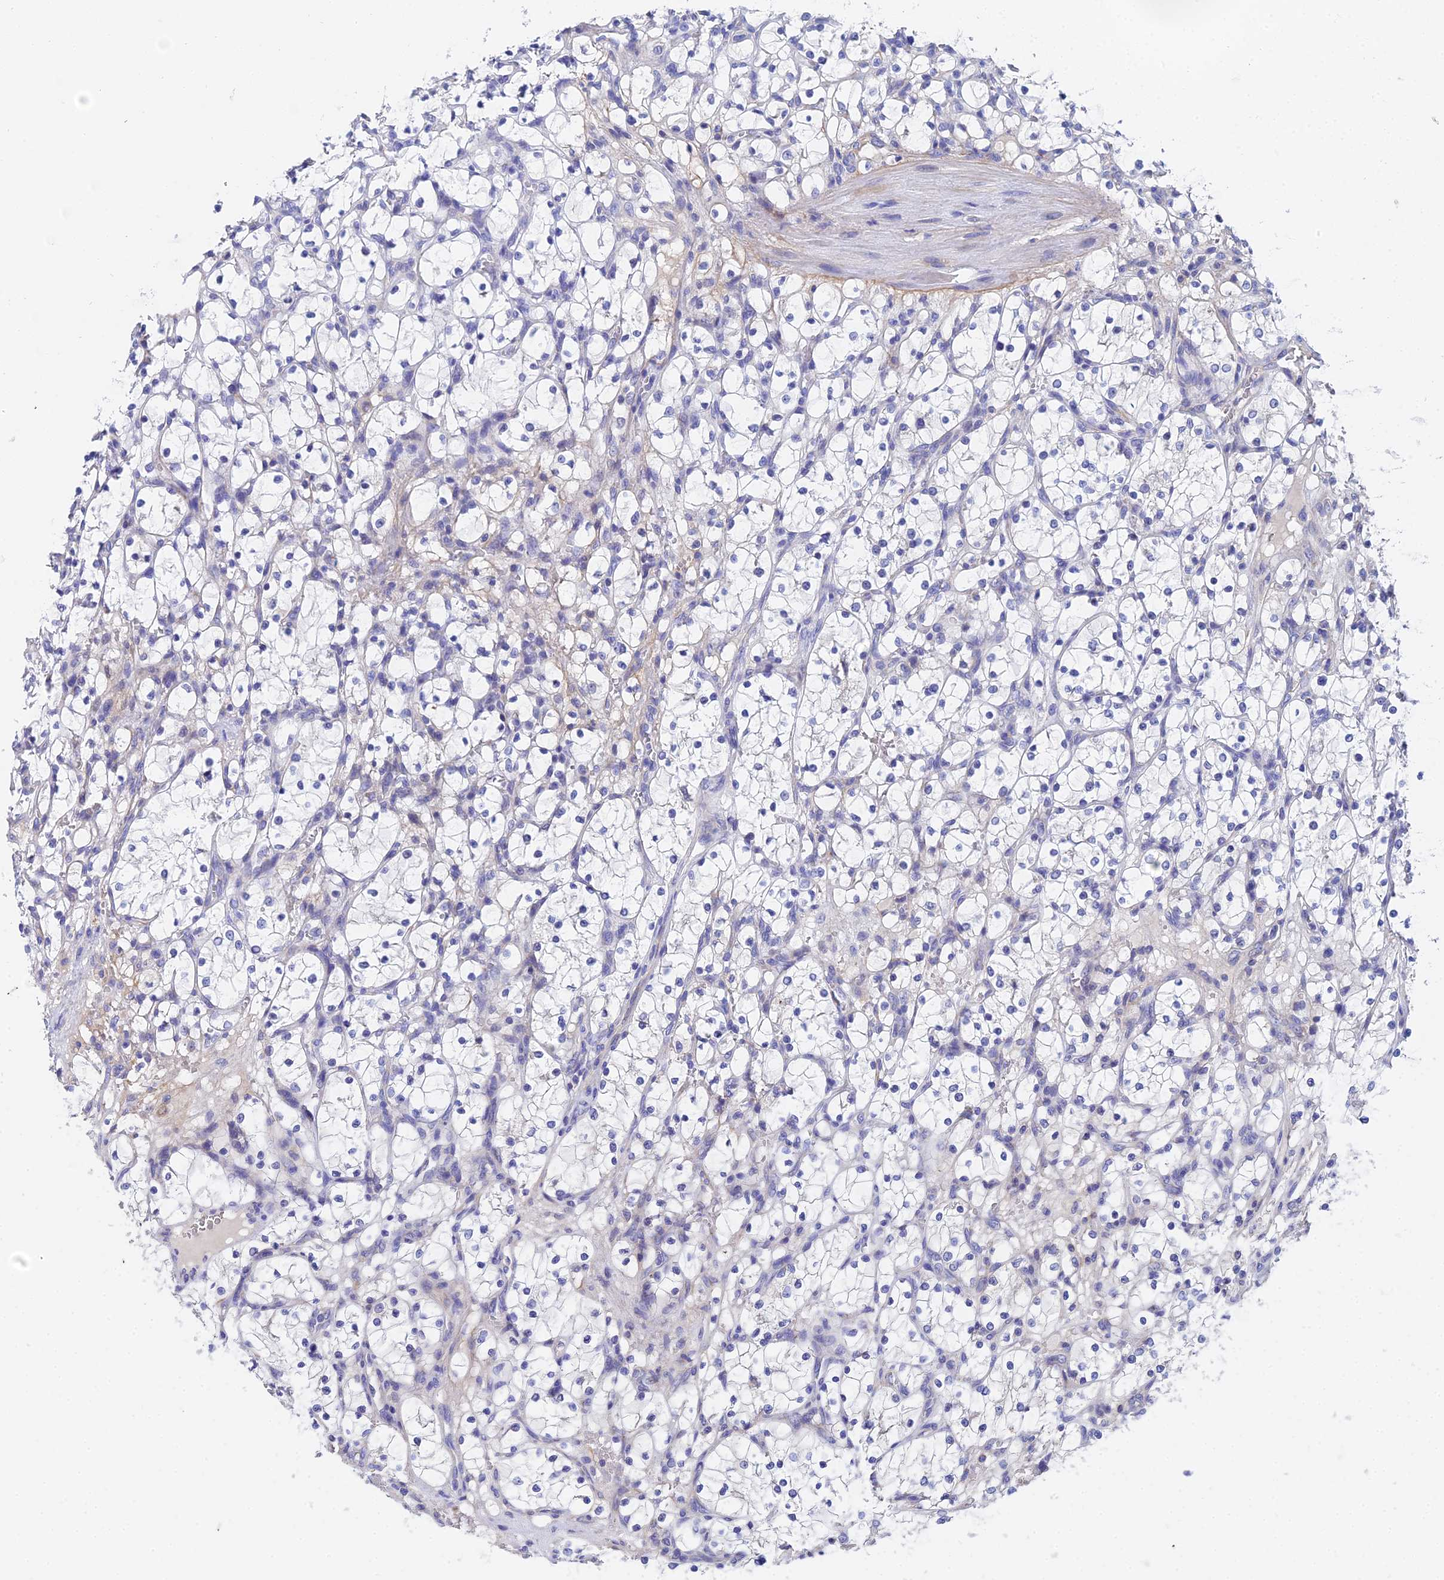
{"staining": {"intensity": "negative", "quantity": "none", "location": "none"}, "tissue": "renal cancer", "cell_type": "Tumor cells", "image_type": "cancer", "snomed": [{"axis": "morphology", "description": "Adenocarcinoma, NOS"}, {"axis": "topography", "description": "Kidney"}], "caption": "Histopathology image shows no significant protein expression in tumor cells of renal adenocarcinoma.", "gene": "UBE2L3", "patient": {"sex": "female", "age": 69}}